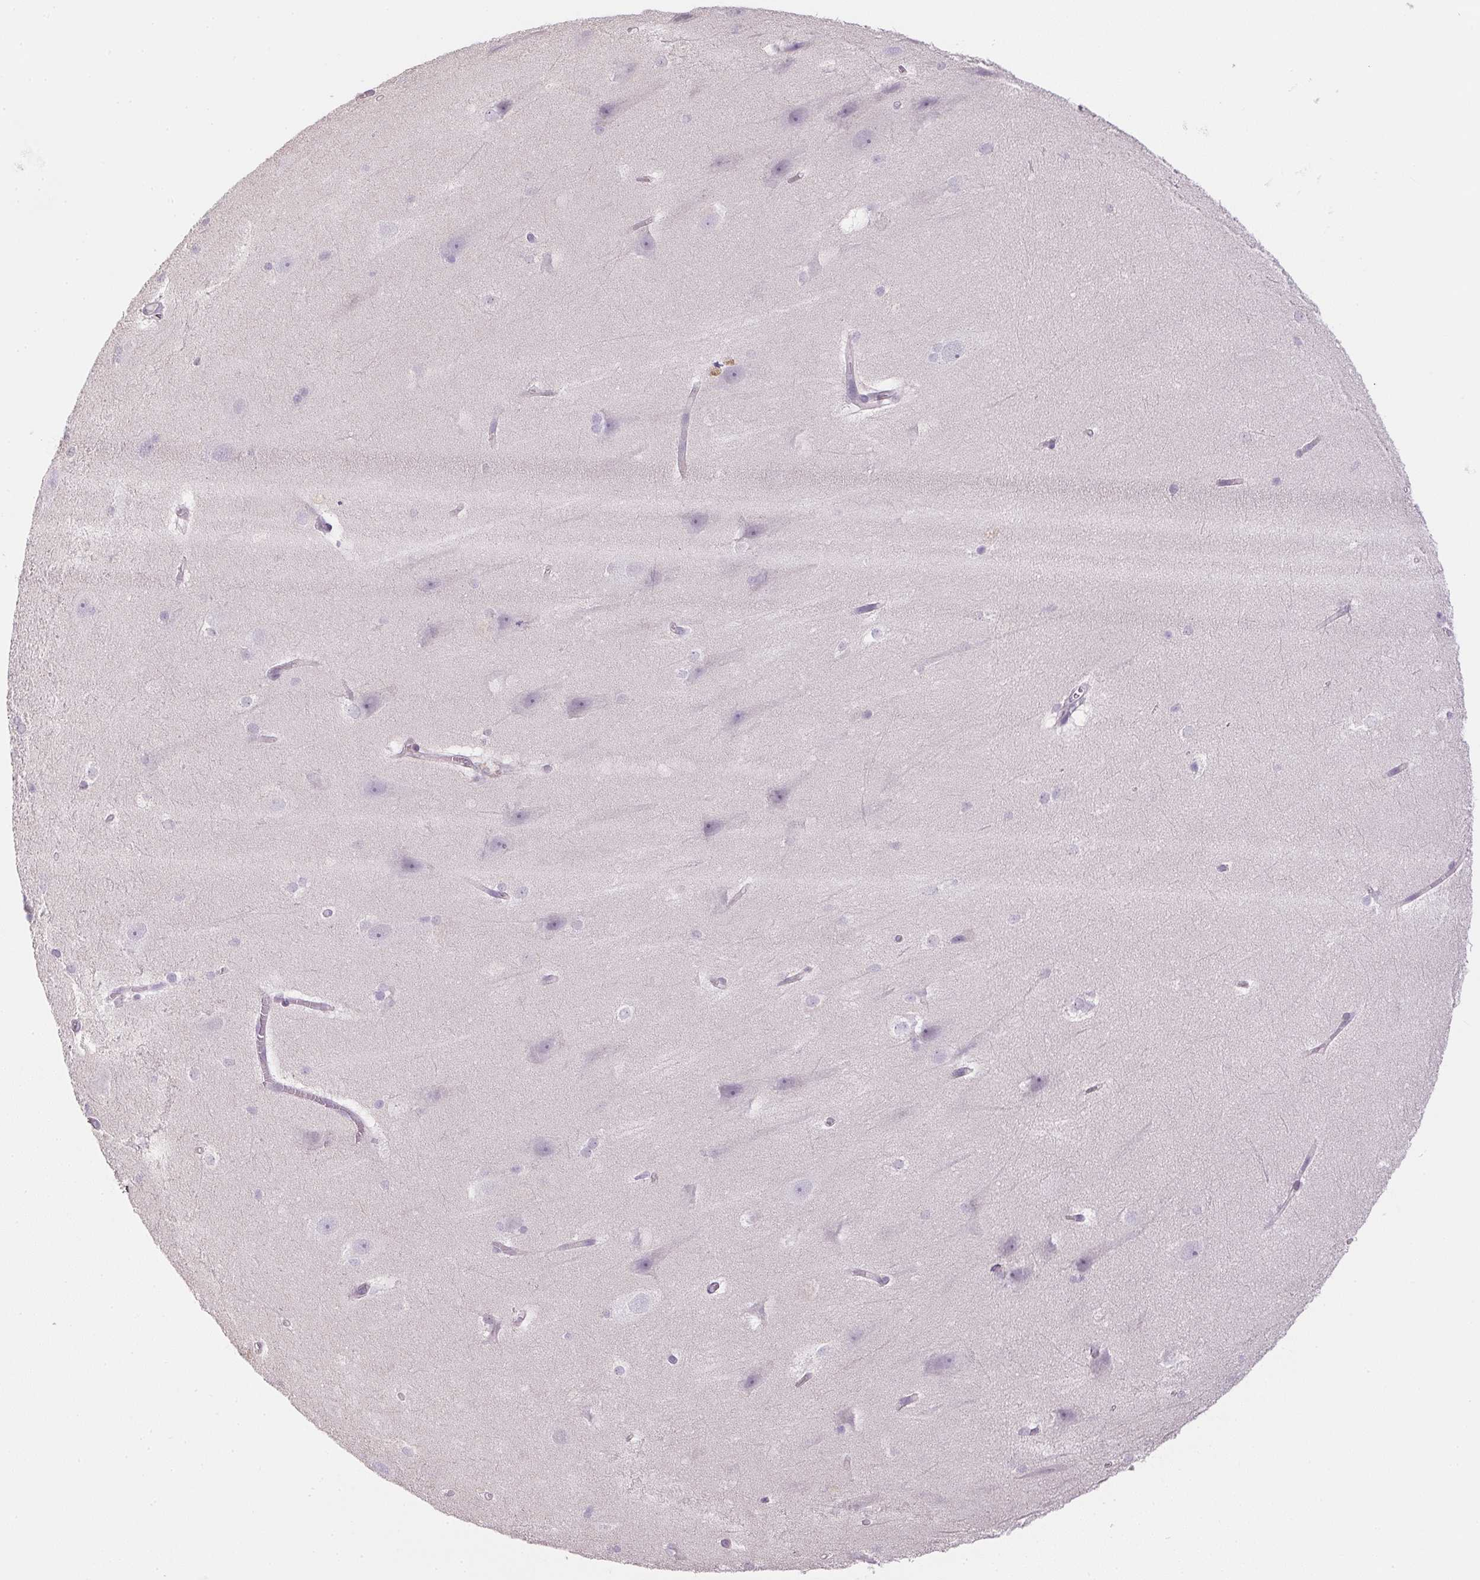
{"staining": {"intensity": "negative", "quantity": "none", "location": "none"}, "tissue": "hippocampus", "cell_type": "Glial cells", "image_type": "normal", "snomed": [{"axis": "morphology", "description": "Normal tissue, NOS"}, {"axis": "topography", "description": "Cerebral cortex"}, {"axis": "topography", "description": "Hippocampus"}], "caption": "A high-resolution photomicrograph shows immunohistochemistry (IHC) staining of benign hippocampus, which demonstrates no significant expression in glial cells. (DAB (3,3'-diaminobenzidine) immunohistochemistry (IHC) visualized using brightfield microscopy, high magnification).", "gene": "CTCFL", "patient": {"sex": "female", "age": 19}}